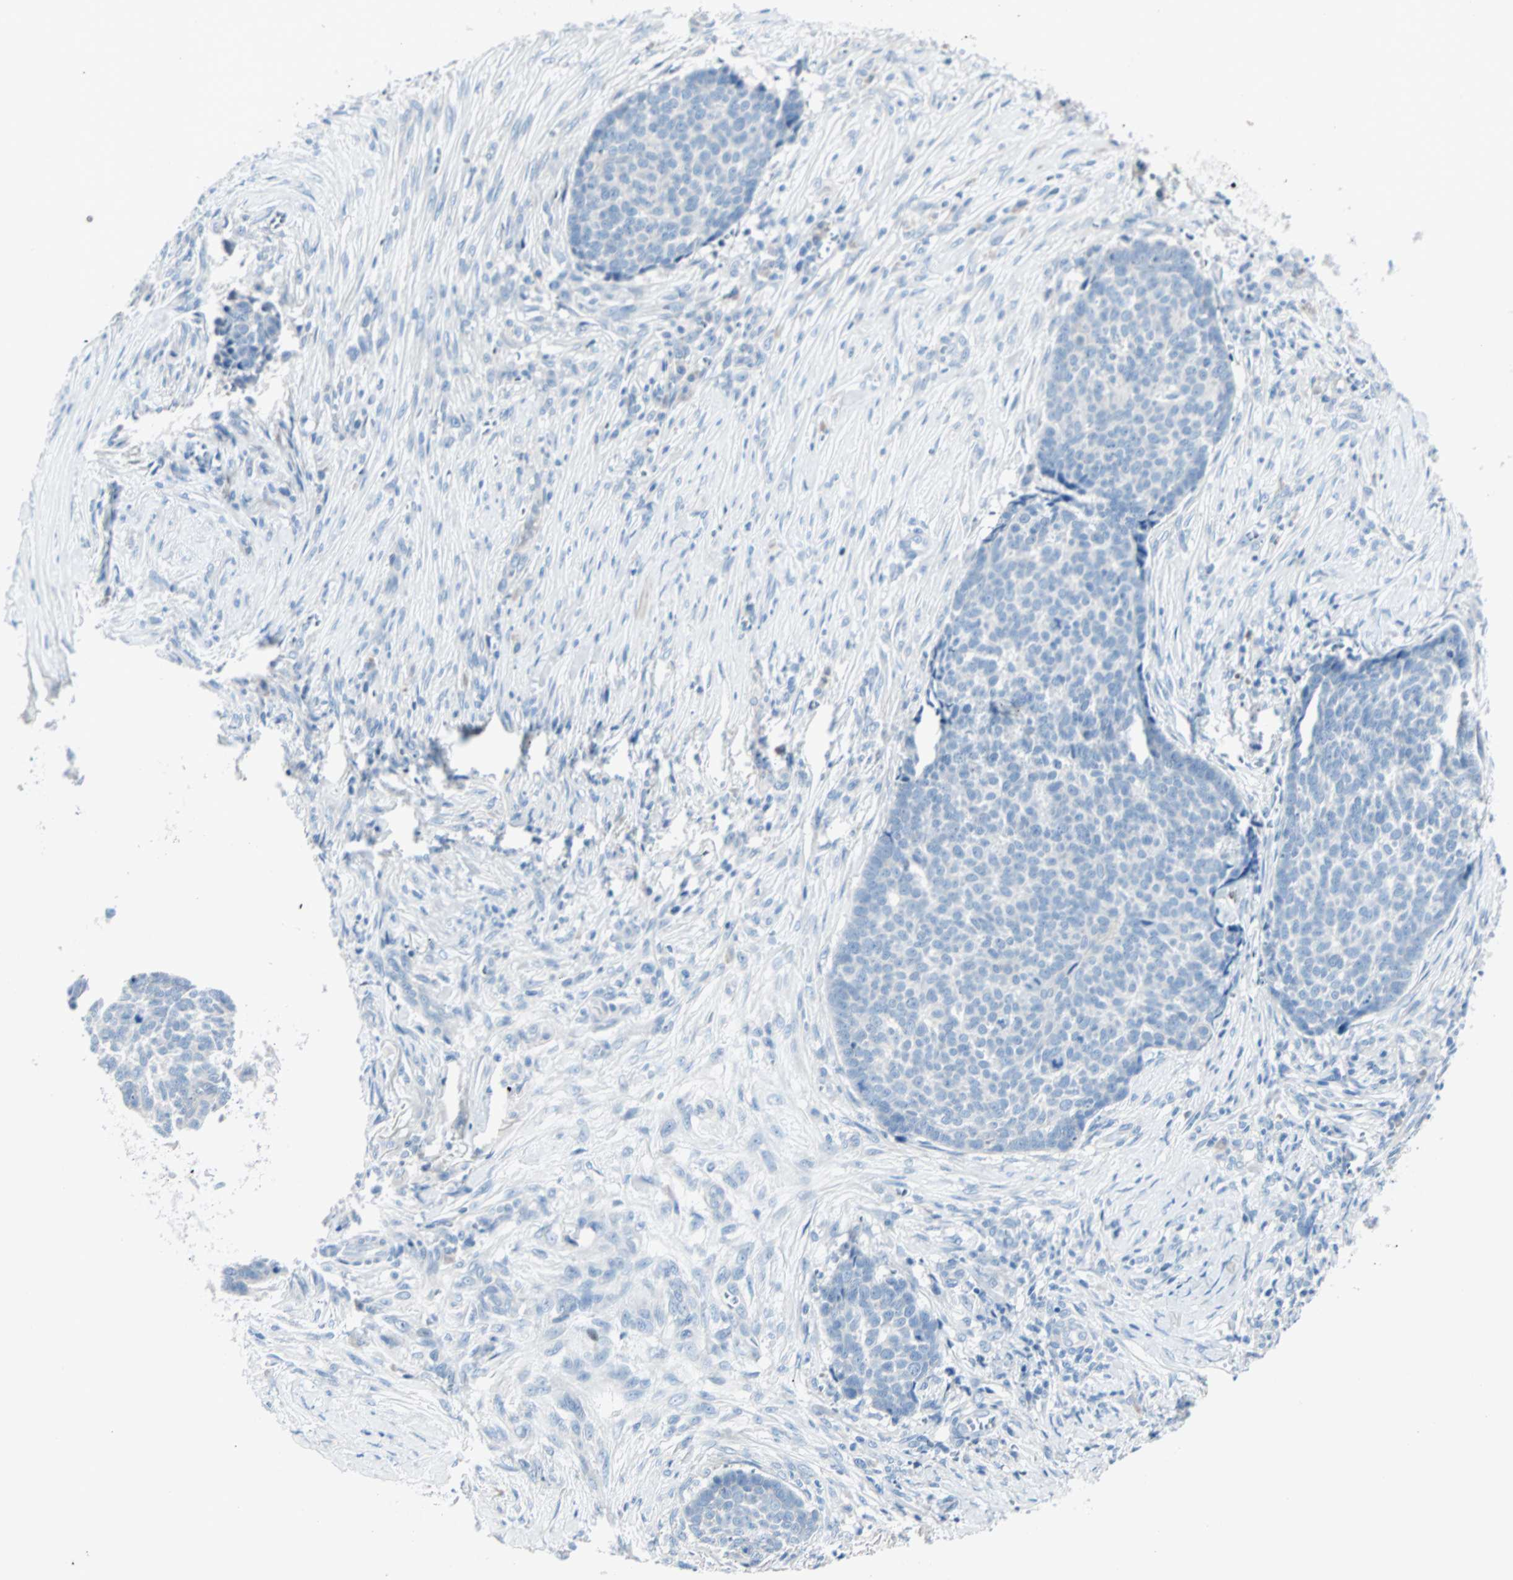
{"staining": {"intensity": "negative", "quantity": "none", "location": "none"}, "tissue": "skin cancer", "cell_type": "Tumor cells", "image_type": "cancer", "snomed": [{"axis": "morphology", "description": "Basal cell carcinoma"}, {"axis": "topography", "description": "Skin"}], "caption": "DAB immunohistochemical staining of human skin basal cell carcinoma displays no significant expression in tumor cells.", "gene": "NEFH", "patient": {"sex": "male", "age": 84}}